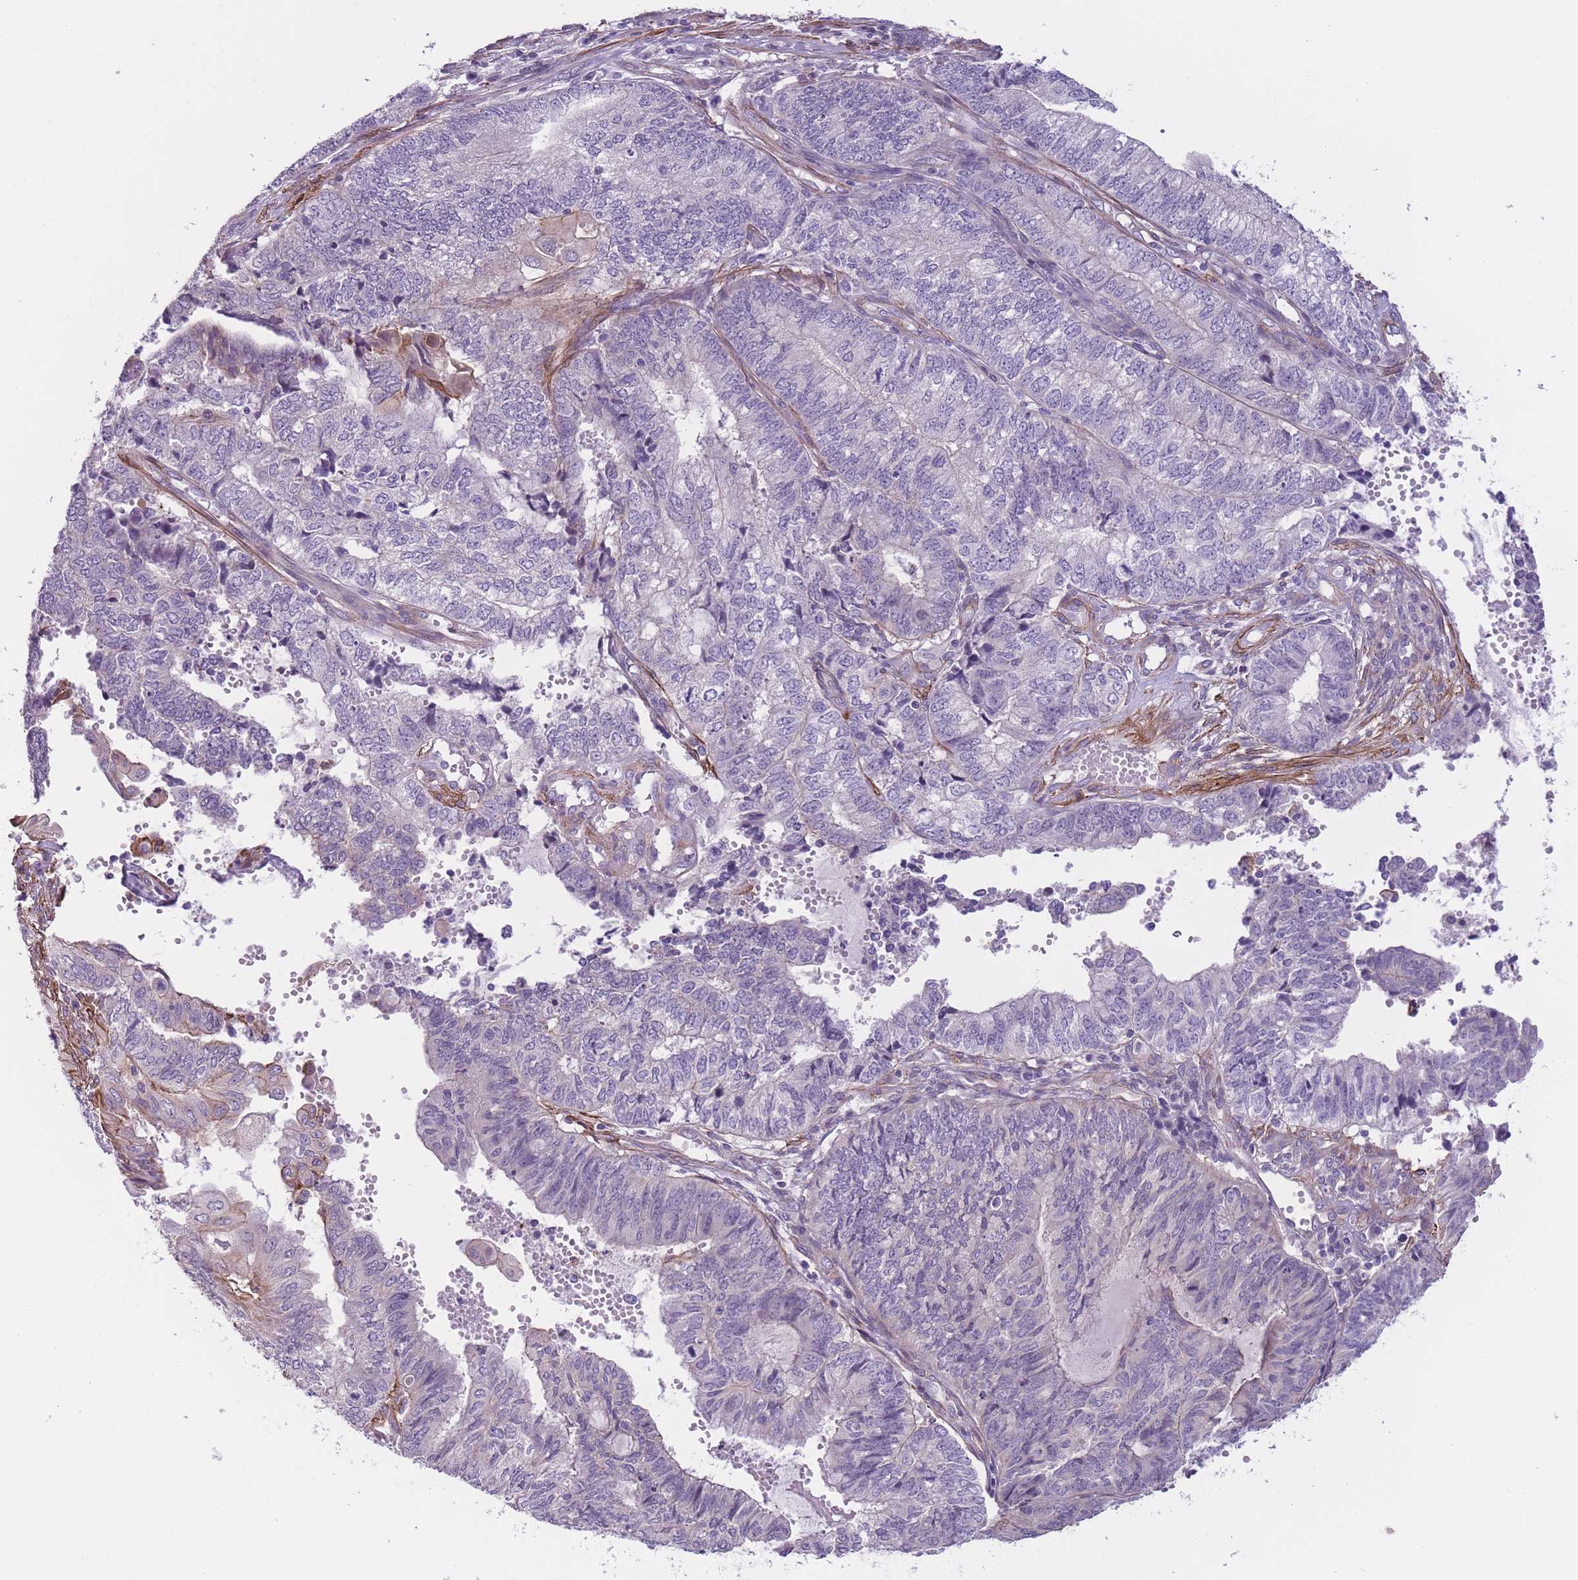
{"staining": {"intensity": "negative", "quantity": "none", "location": "none"}, "tissue": "endometrial cancer", "cell_type": "Tumor cells", "image_type": "cancer", "snomed": [{"axis": "morphology", "description": "Adenocarcinoma, NOS"}, {"axis": "topography", "description": "Uterus"}, {"axis": "topography", "description": "Endometrium"}], "caption": "Immunohistochemistry image of neoplastic tissue: endometrial cancer stained with DAB reveals no significant protein positivity in tumor cells.", "gene": "FAM124A", "patient": {"sex": "female", "age": 70}}